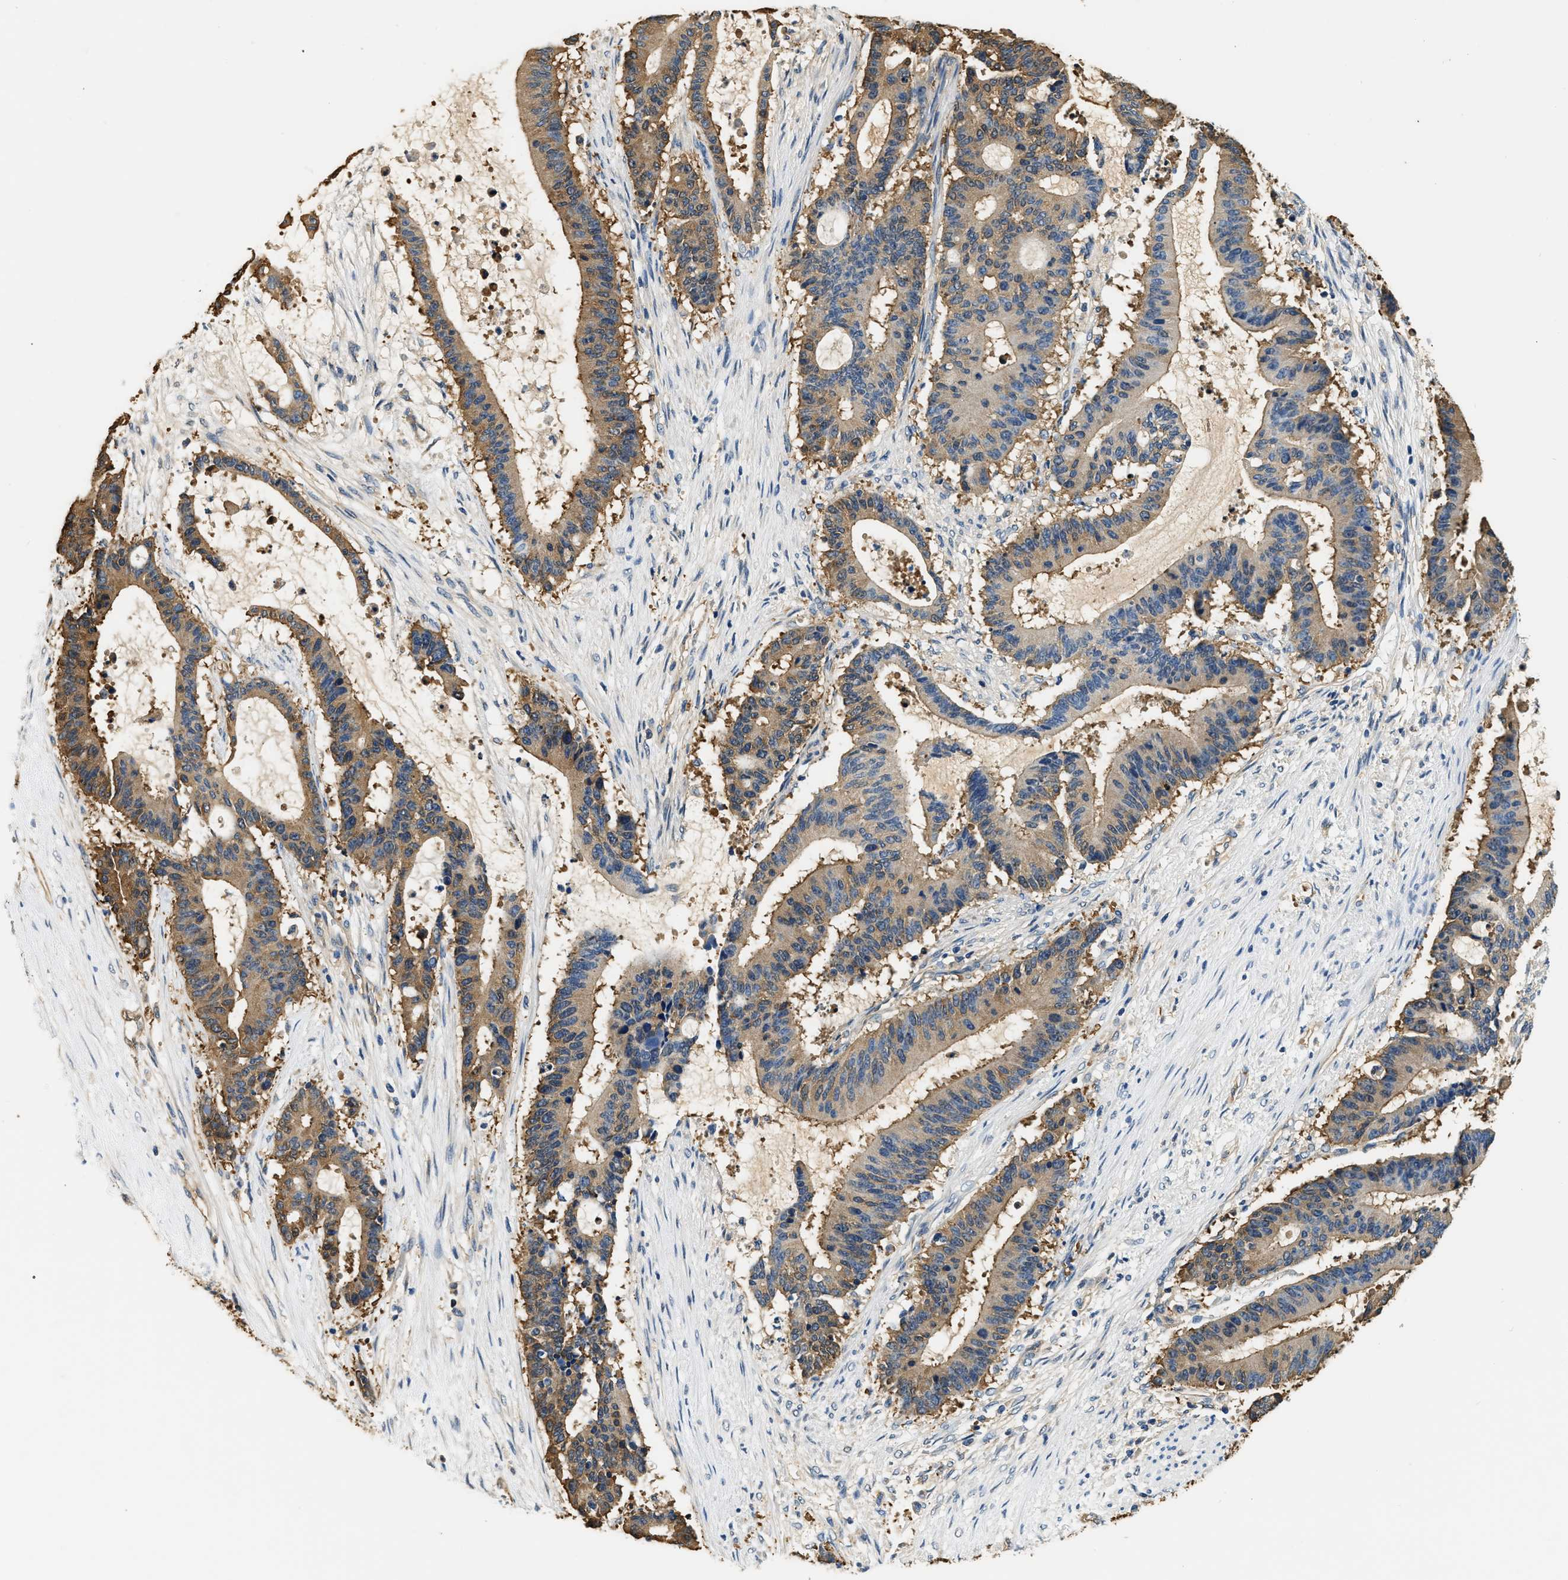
{"staining": {"intensity": "moderate", "quantity": ">75%", "location": "cytoplasmic/membranous"}, "tissue": "liver cancer", "cell_type": "Tumor cells", "image_type": "cancer", "snomed": [{"axis": "morphology", "description": "Cholangiocarcinoma"}, {"axis": "topography", "description": "Liver"}], "caption": "Brown immunohistochemical staining in human liver cancer demonstrates moderate cytoplasmic/membranous positivity in approximately >75% of tumor cells.", "gene": "PPP2R1B", "patient": {"sex": "female", "age": 73}}